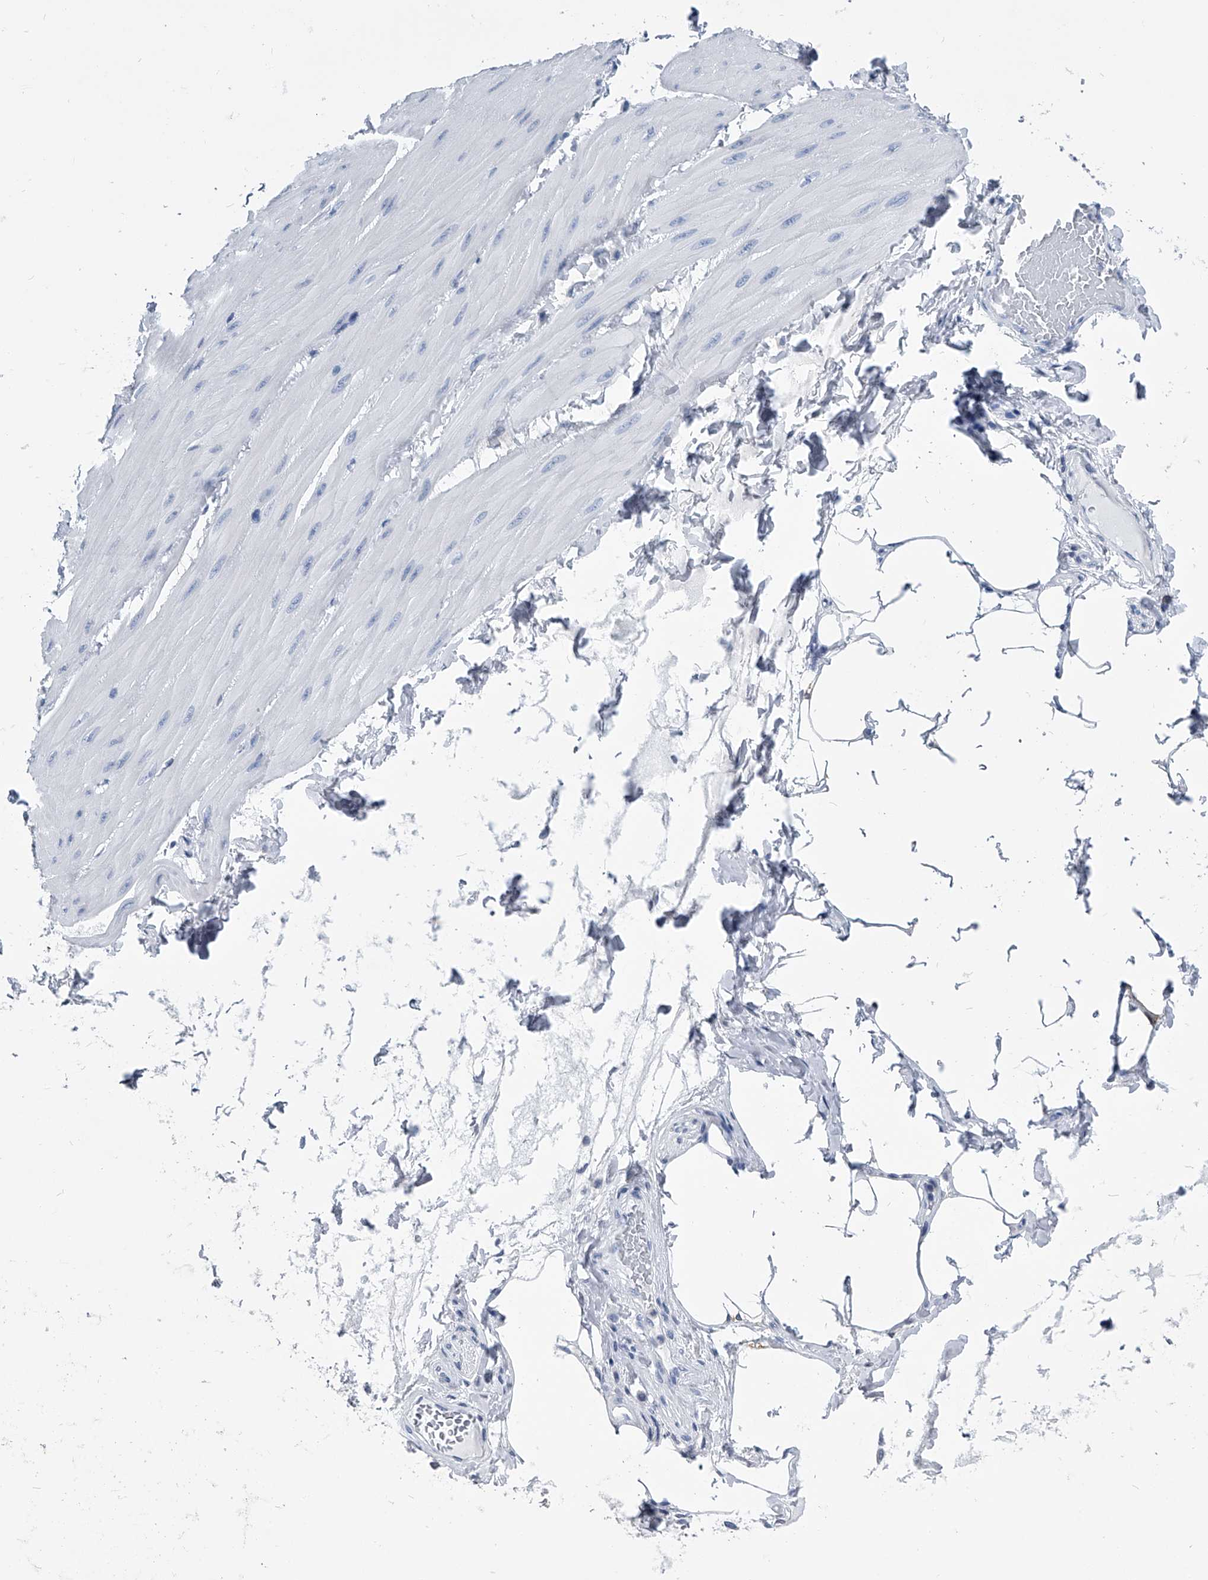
{"staining": {"intensity": "negative", "quantity": "none", "location": "none"}, "tissue": "smooth muscle", "cell_type": "Smooth muscle cells", "image_type": "normal", "snomed": [{"axis": "morphology", "description": "Urothelial carcinoma, High grade"}, {"axis": "topography", "description": "Urinary bladder"}], "caption": "Immunohistochemical staining of benign human smooth muscle reveals no significant staining in smooth muscle cells.", "gene": "PDXK", "patient": {"sex": "male", "age": 46}}